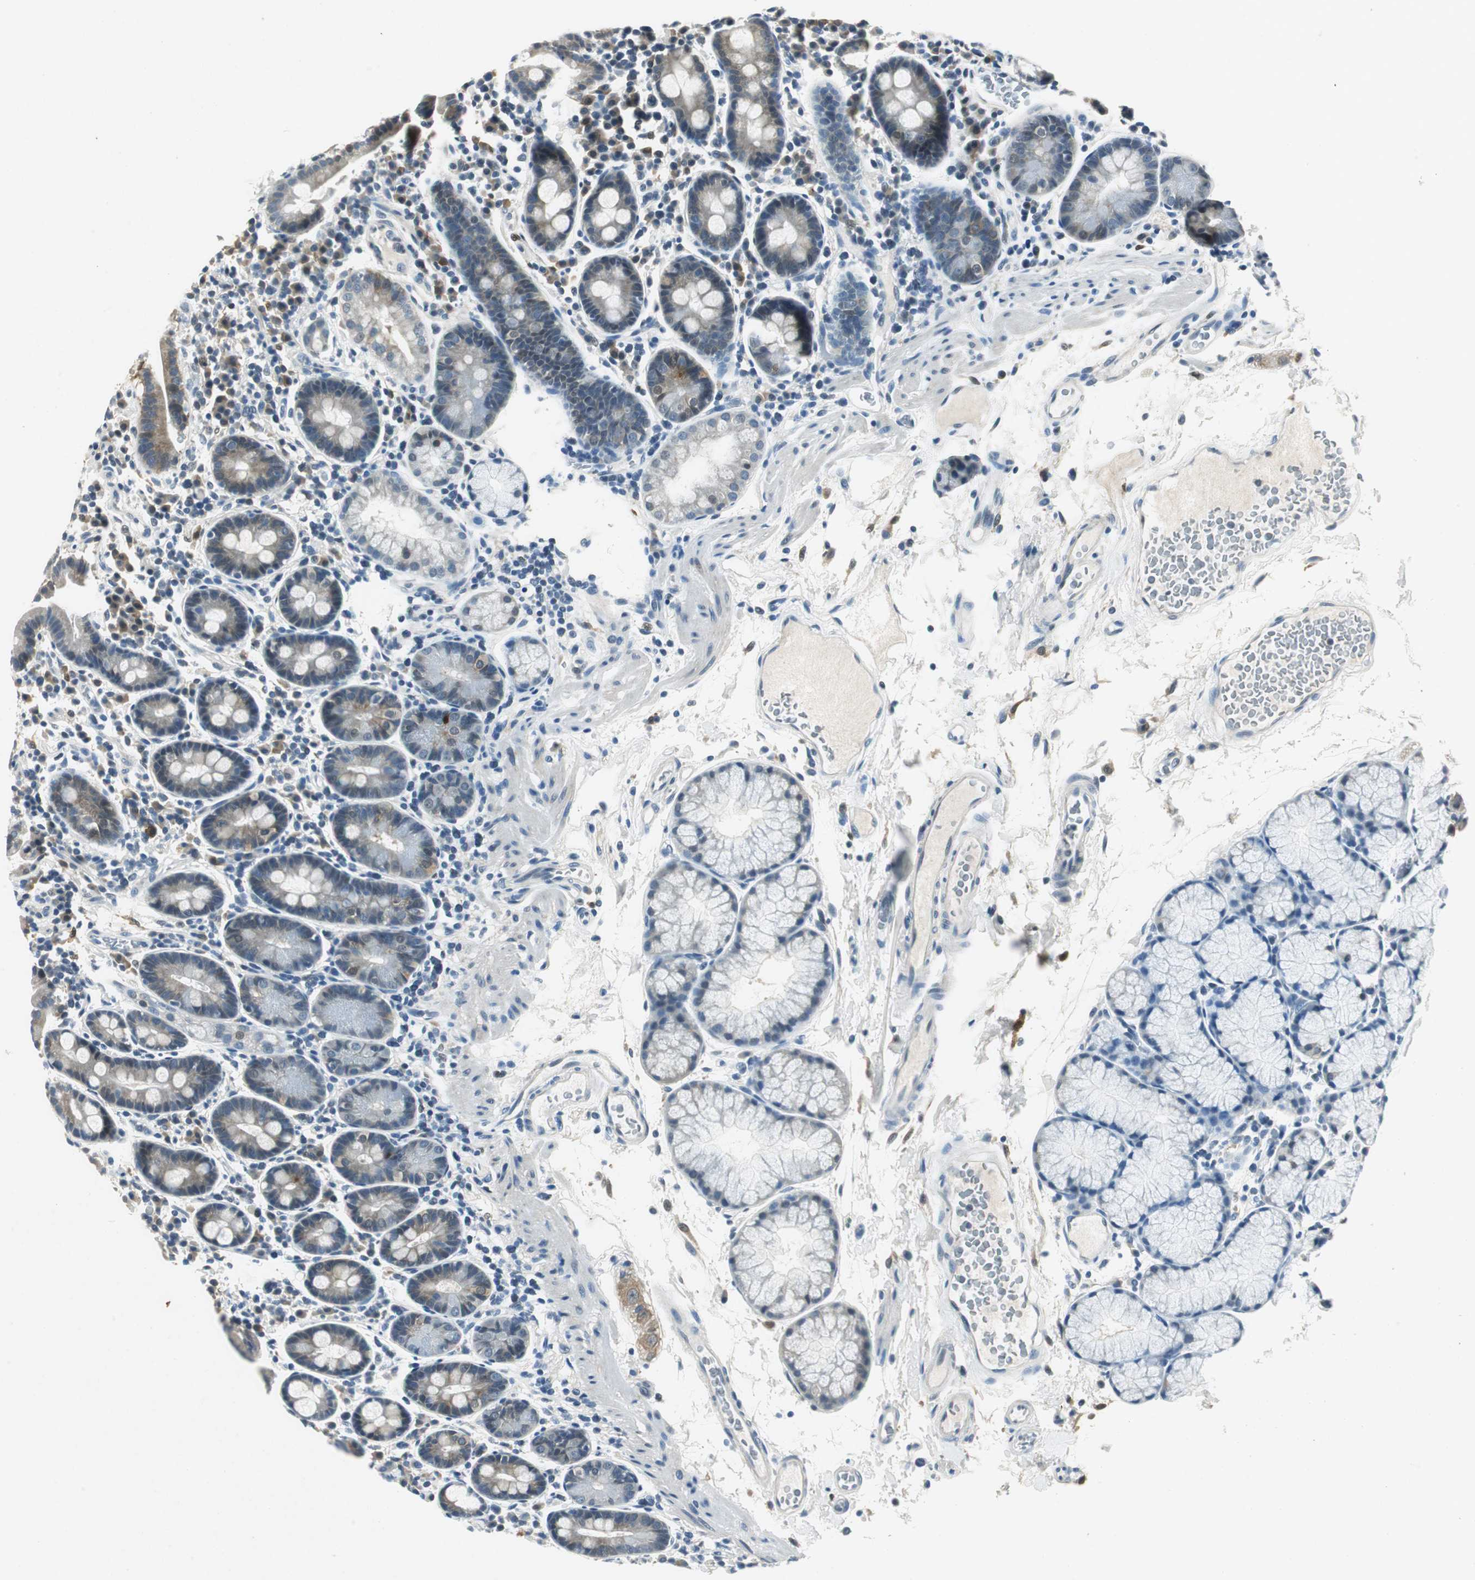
{"staining": {"intensity": "moderate", "quantity": "25%-75%", "location": "cytoplasmic/membranous"}, "tissue": "duodenum", "cell_type": "Glandular cells", "image_type": "normal", "snomed": [{"axis": "morphology", "description": "Normal tissue, NOS"}, {"axis": "topography", "description": "Duodenum"}], "caption": "Protein staining of unremarkable duodenum demonstrates moderate cytoplasmic/membranous staining in about 25%-75% of glandular cells. The protein of interest is shown in brown color, while the nuclei are stained blue.", "gene": "ME1", "patient": {"sex": "male", "age": 50}}